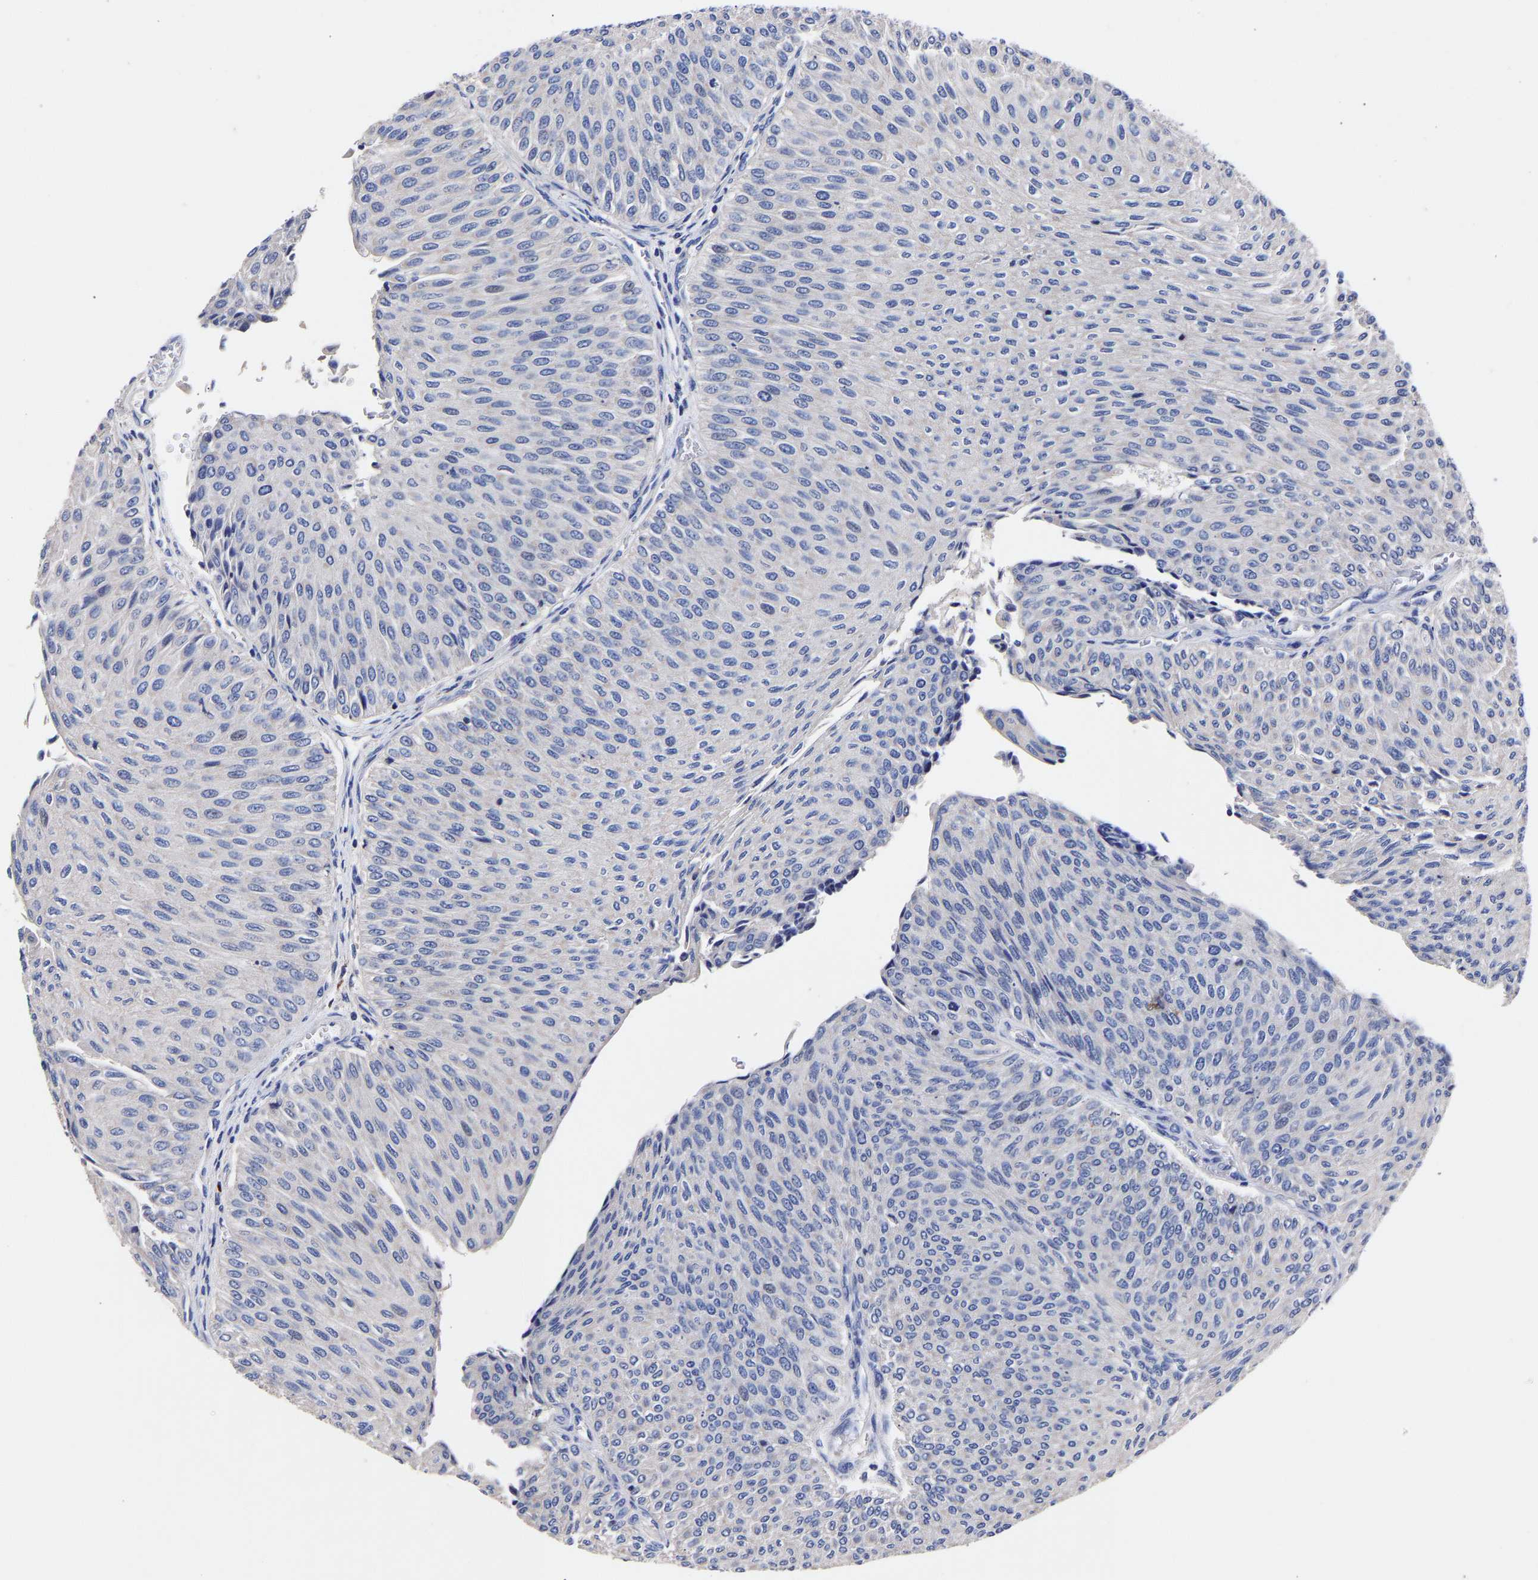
{"staining": {"intensity": "negative", "quantity": "none", "location": "none"}, "tissue": "urothelial cancer", "cell_type": "Tumor cells", "image_type": "cancer", "snomed": [{"axis": "morphology", "description": "Urothelial carcinoma, Low grade"}, {"axis": "topography", "description": "Urinary bladder"}], "caption": "A photomicrograph of urothelial carcinoma (low-grade) stained for a protein shows no brown staining in tumor cells. (Stains: DAB immunohistochemistry (IHC) with hematoxylin counter stain, Microscopy: brightfield microscopy at high magnification).", "gene": "SEM1", "patient": {"sex": "male", "age": 78}}